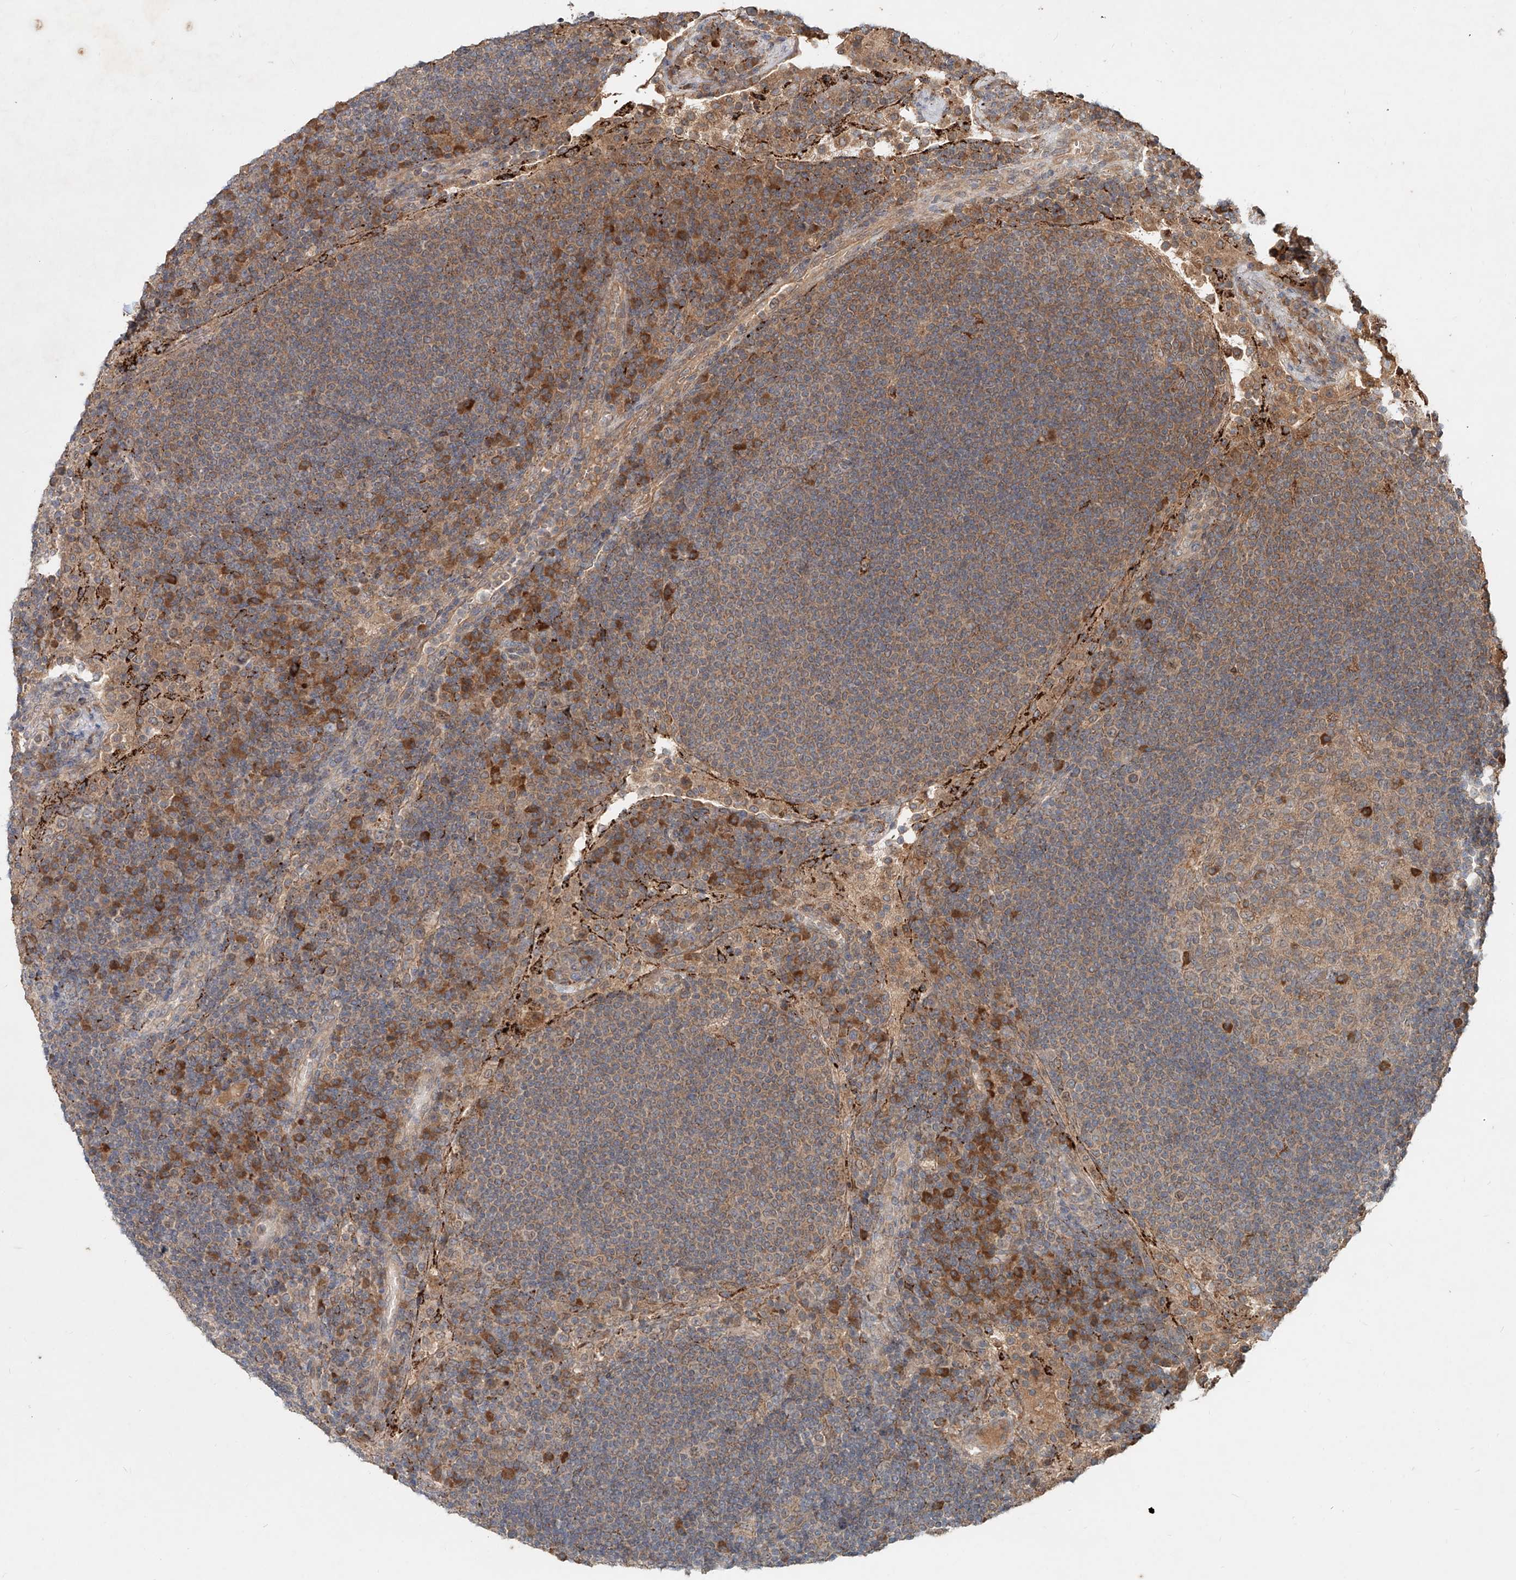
{"staining": {"intensity": "moderate", "quantity": "<25%", "location": "cytoplasmic/membranous"}, "tissue": "lymph node", "cell_type": "Germinal center cells", "image_type": "normal", "snomed": [{"axis": "morphology", "description": "Normal tissue, NOS"}, {"axis": "topography", "description": "Lymph node"}], "caption": "Immunohistochemistry (DAB) staining of normal human lymph node shows moderate cytoplasmic/membranous protein expression in approximately <25% of germinal center cells. Nuclei are stained in blue.", "gene": "IER5", "patient": {"sex": "female", "age": 53}}